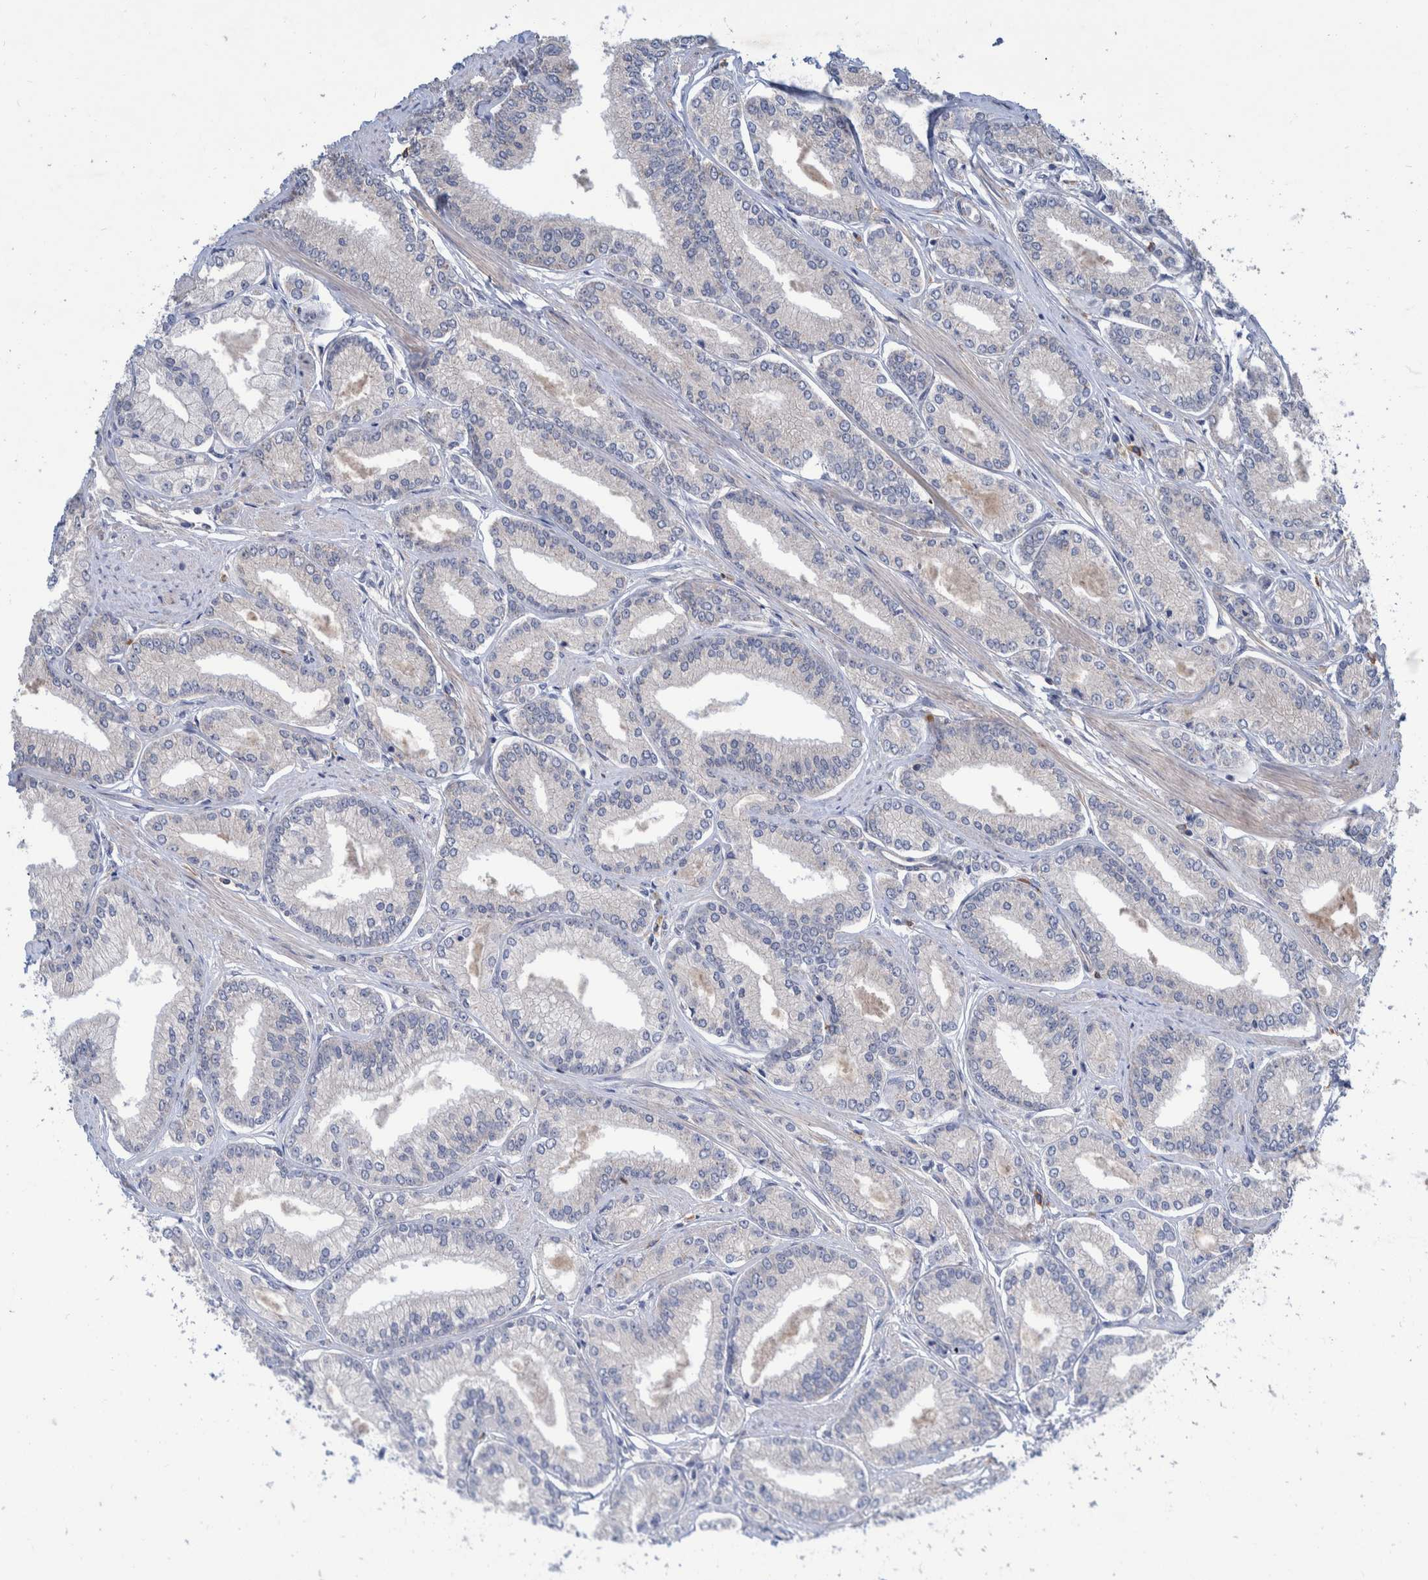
{"staining": {"intensity": "negative", "quantity": "none", "location": "none"}, "tissue": "prostate cancer", "cell_type": "Tumor cells", "image_type": "cancer", "snomed": [{"axis": "morphology", "description": "Adenocarcinoma, Low grade"}, {"axis": "topography", "description": "Prostate"}], "caption": "There is no significant staining in tumor cells of prostate cancer.", "gene": "PLPBP", "patient": {"sex": "male", "age": 52}}